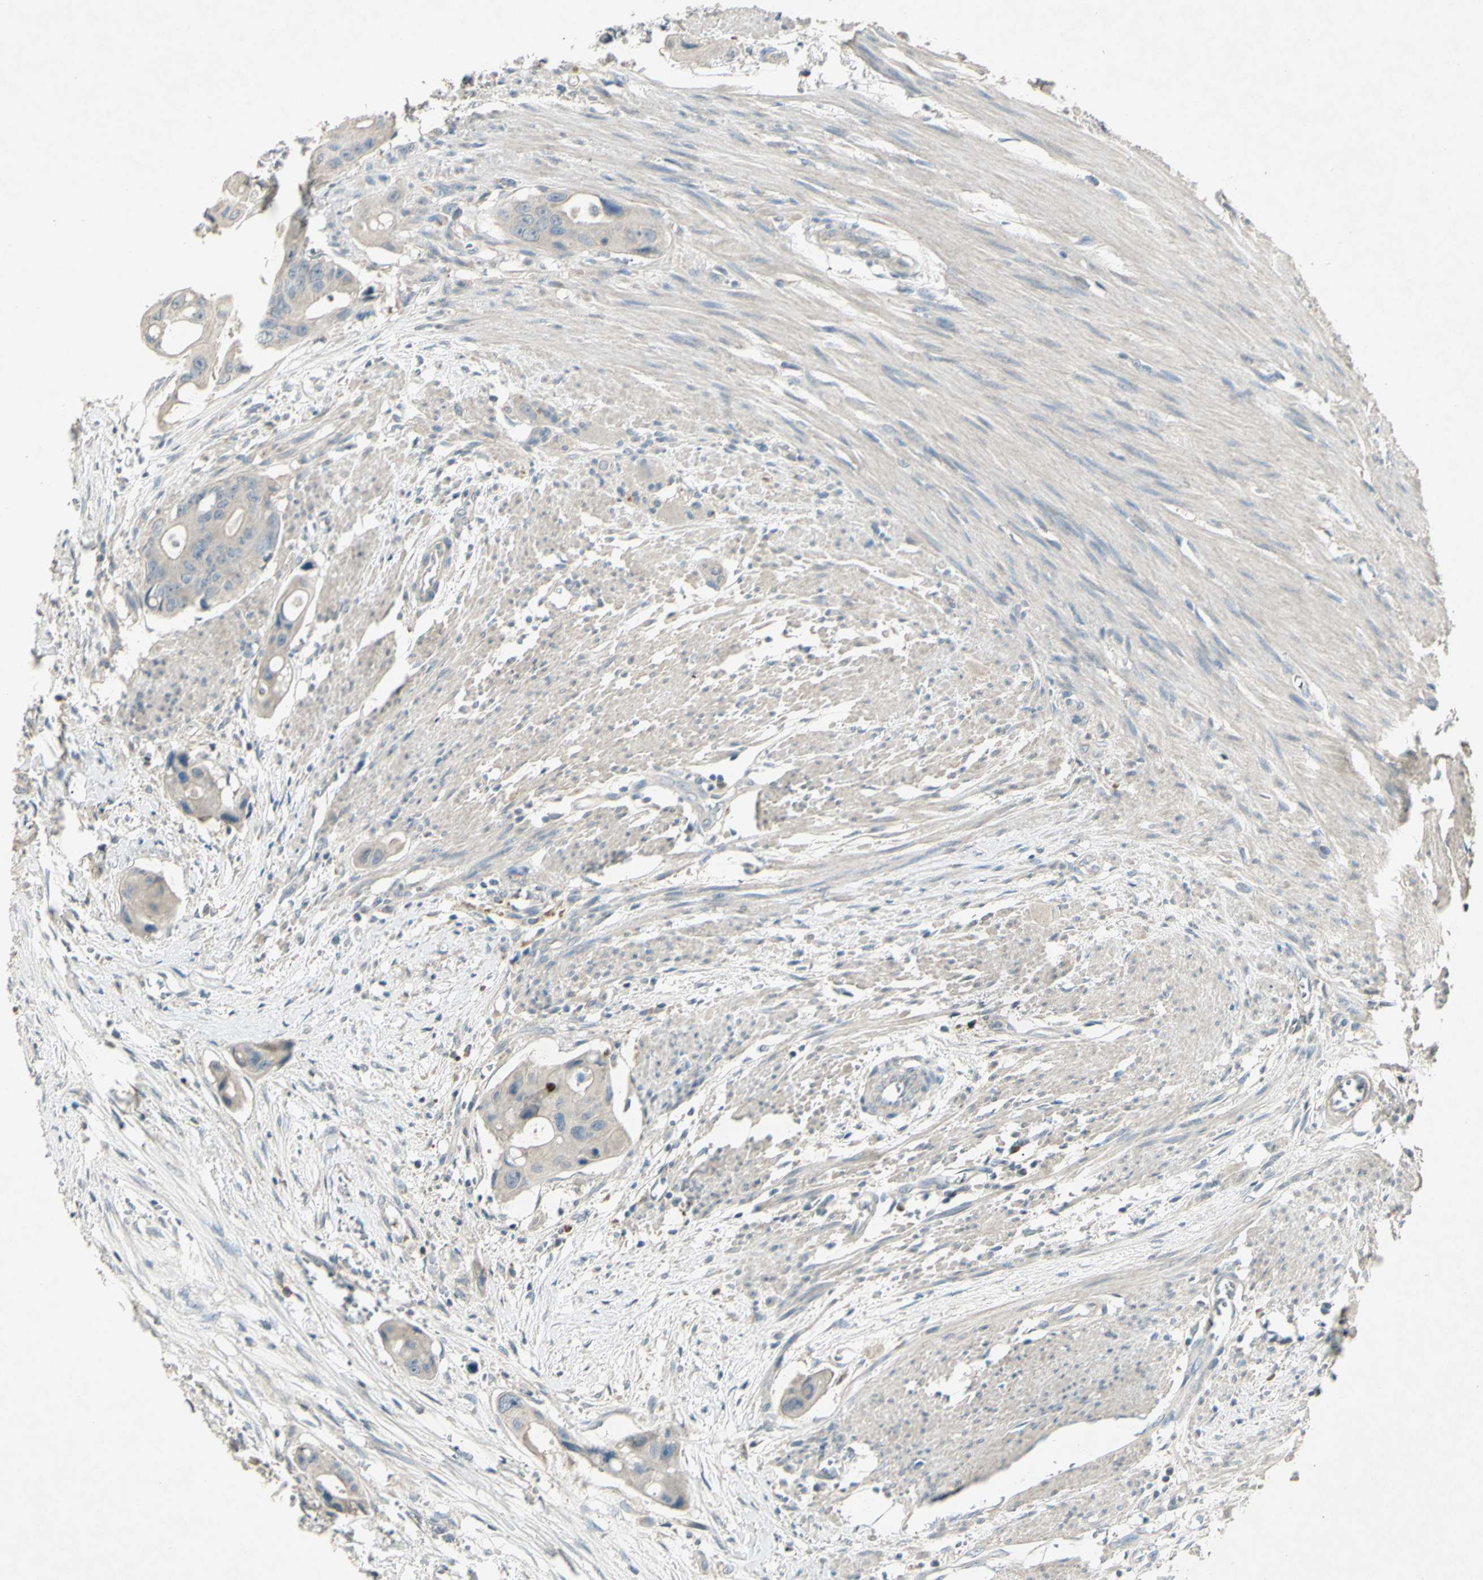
{"staining": {"intensity": "negative", "quantity": "none", "location": "none"}, "tissue": "colorectal cancer", "cell_type": "Tumor cells", "image_type": "cancer", "snomed": [{"axis": "morphology", "description": "Adenocarcinoma, NOS"}, {"axis": "topography", "description": "Colon"}], "caption": "This photomicrograph is of colorectal adenocarcinoma stained with immunohistochemistry to label a protein in brown with the nuclei are counter-stained blue. There is no expression in tumor cells.", "gene": "TIMM21", "patient": {"sex": "female", "age": 57}}